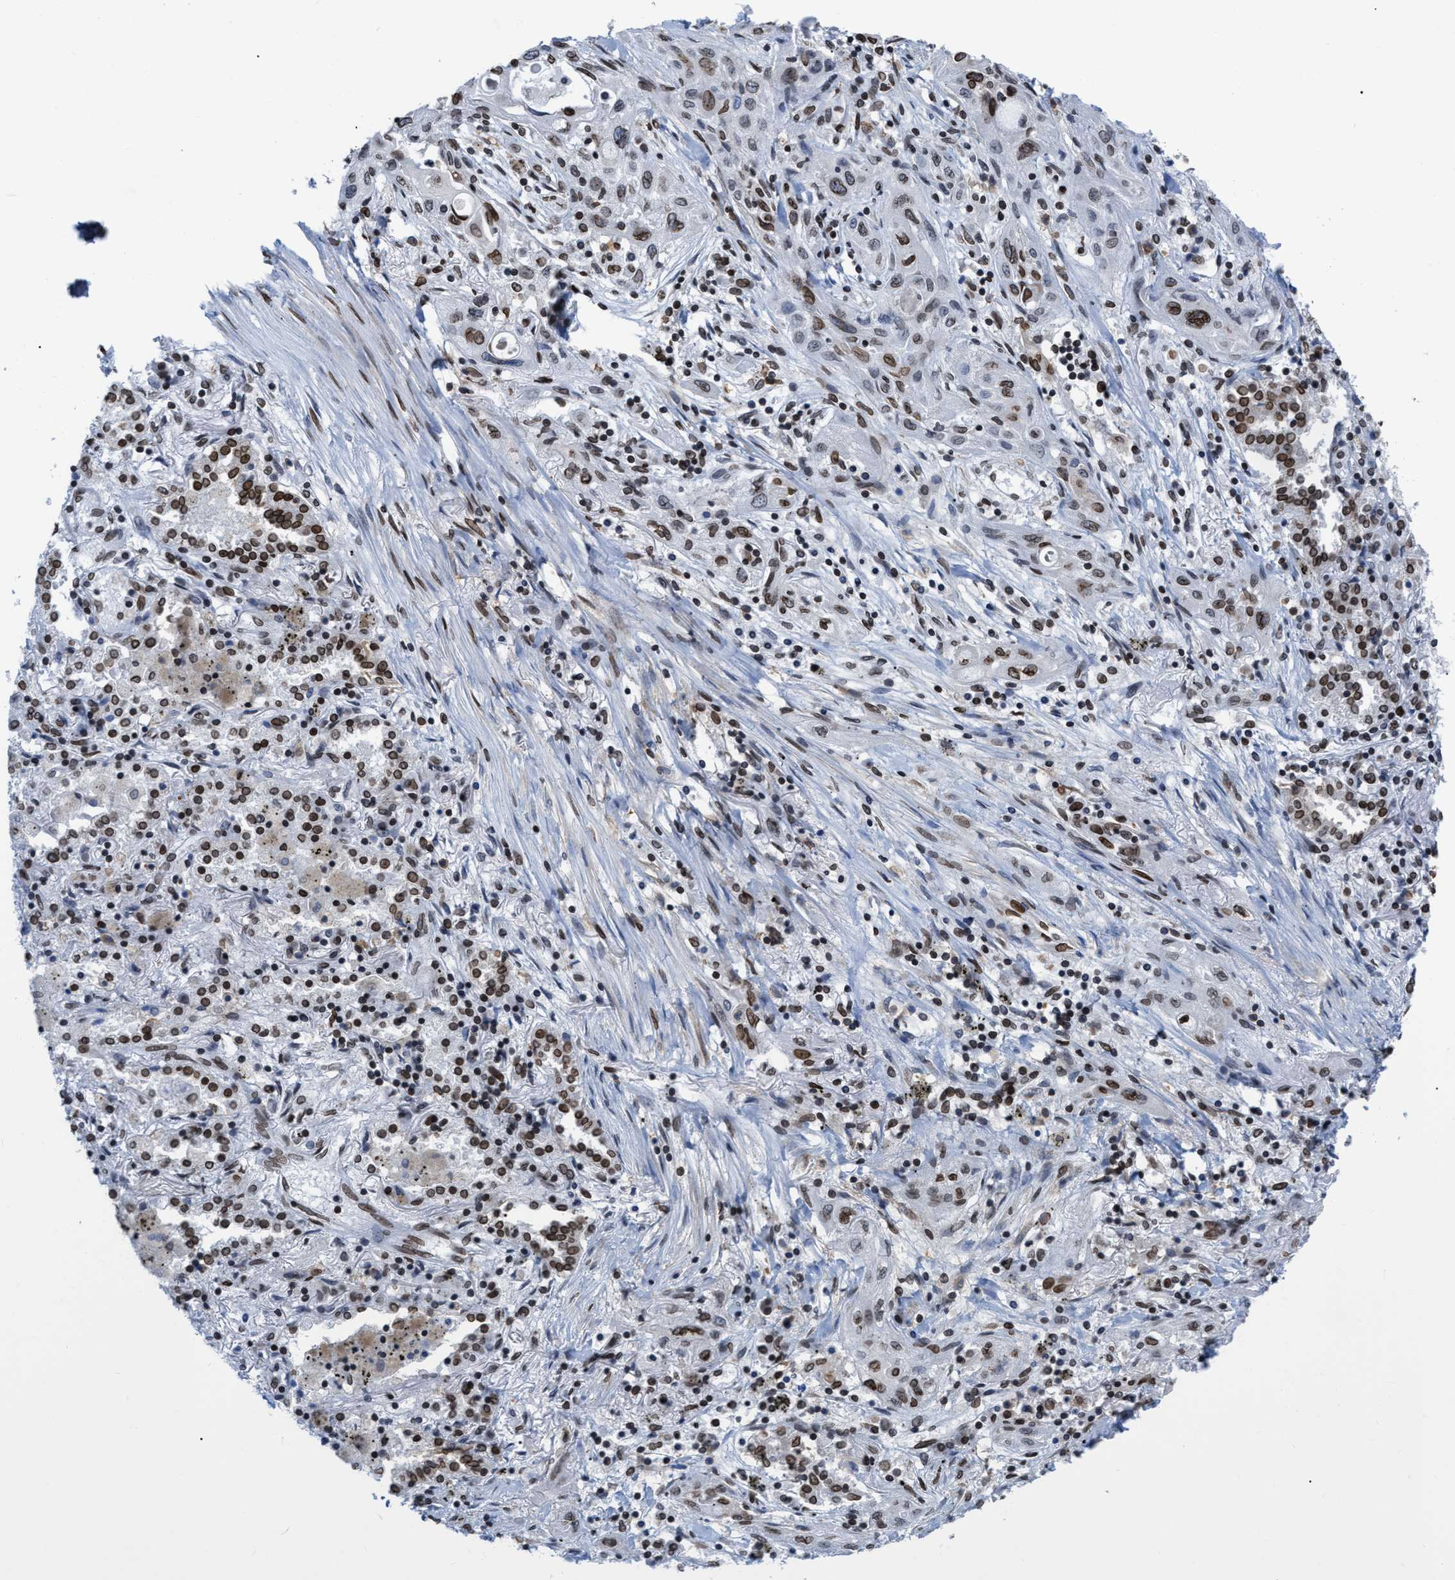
{"staining": {"intensity": "moderate", "quantity": "25%-75%", "location": "nuclear"}, "tissue": "lung cancer", "cell_type": "Tumor cells", "image_type": "cancer", "snomed": [{"axis": "morphology", "description": "Squamous cell carcinoma, NOS"}, {"axis": "topography", "description": "Lung"}], "caption": "IHC image of human lung squamous cell carcinoma stained for a protein (brown), which exhibits medium levels of moderate nuclear positivity in approximately 25%-75% of tumor cells.", "gene": "TPR", "patient": {"sex": "female", "age": 47}}